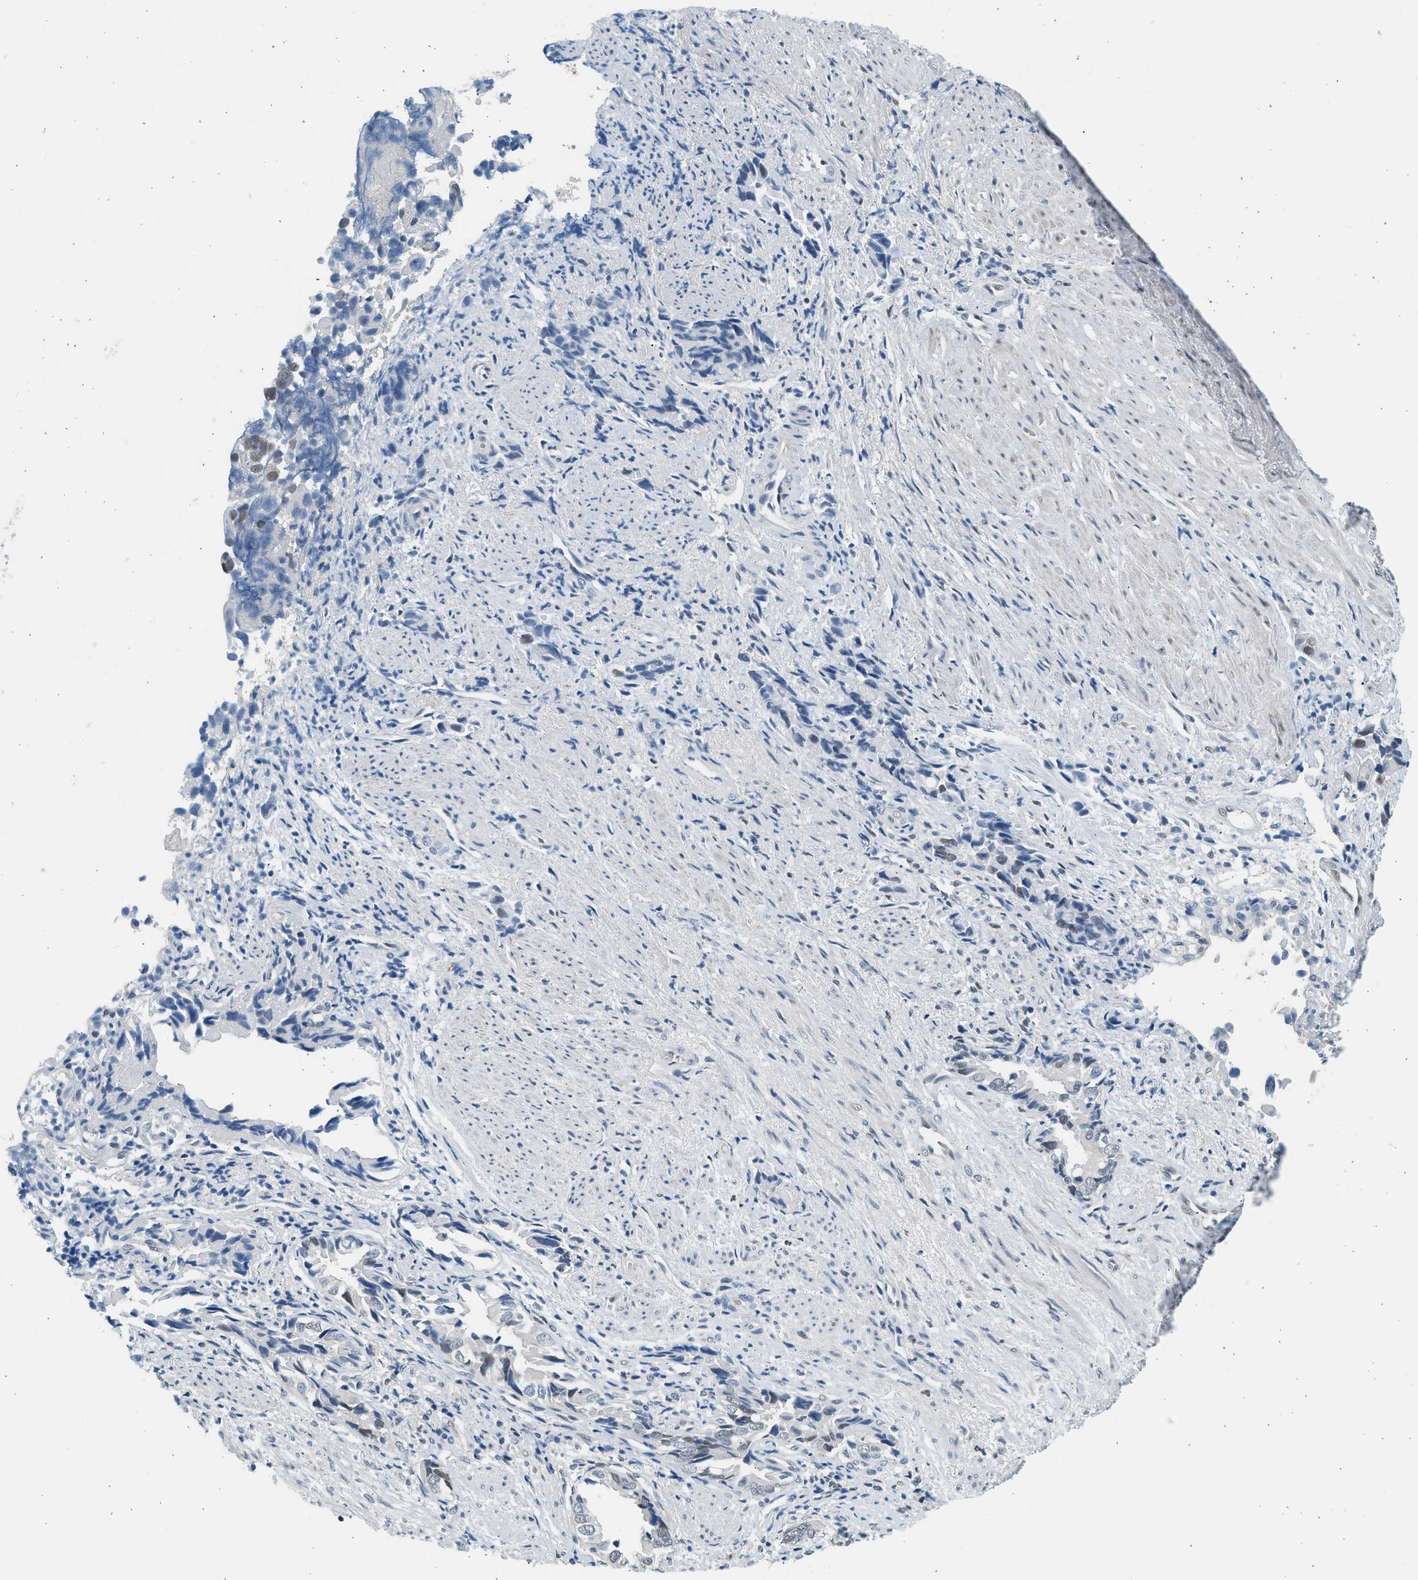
{"staining": {"intensity": "weak", "quantity": "<25%", "location": "nuclear"}, "tissue": "liver cancer", "cell_type": "Tumor cells", "image_type": "cancer", "snomed": [{"axis": "morphology", "description": "Cholangiocarcinoma"}, {"axis": "topography", "description": "Liver"}], "caption": "This is an IHC micrograph of human cholangiocarcinoma (liver). There is no expression in tumor cells.", "gene": "HIPK1", "patient": {"sex": "female", "age": 79}}